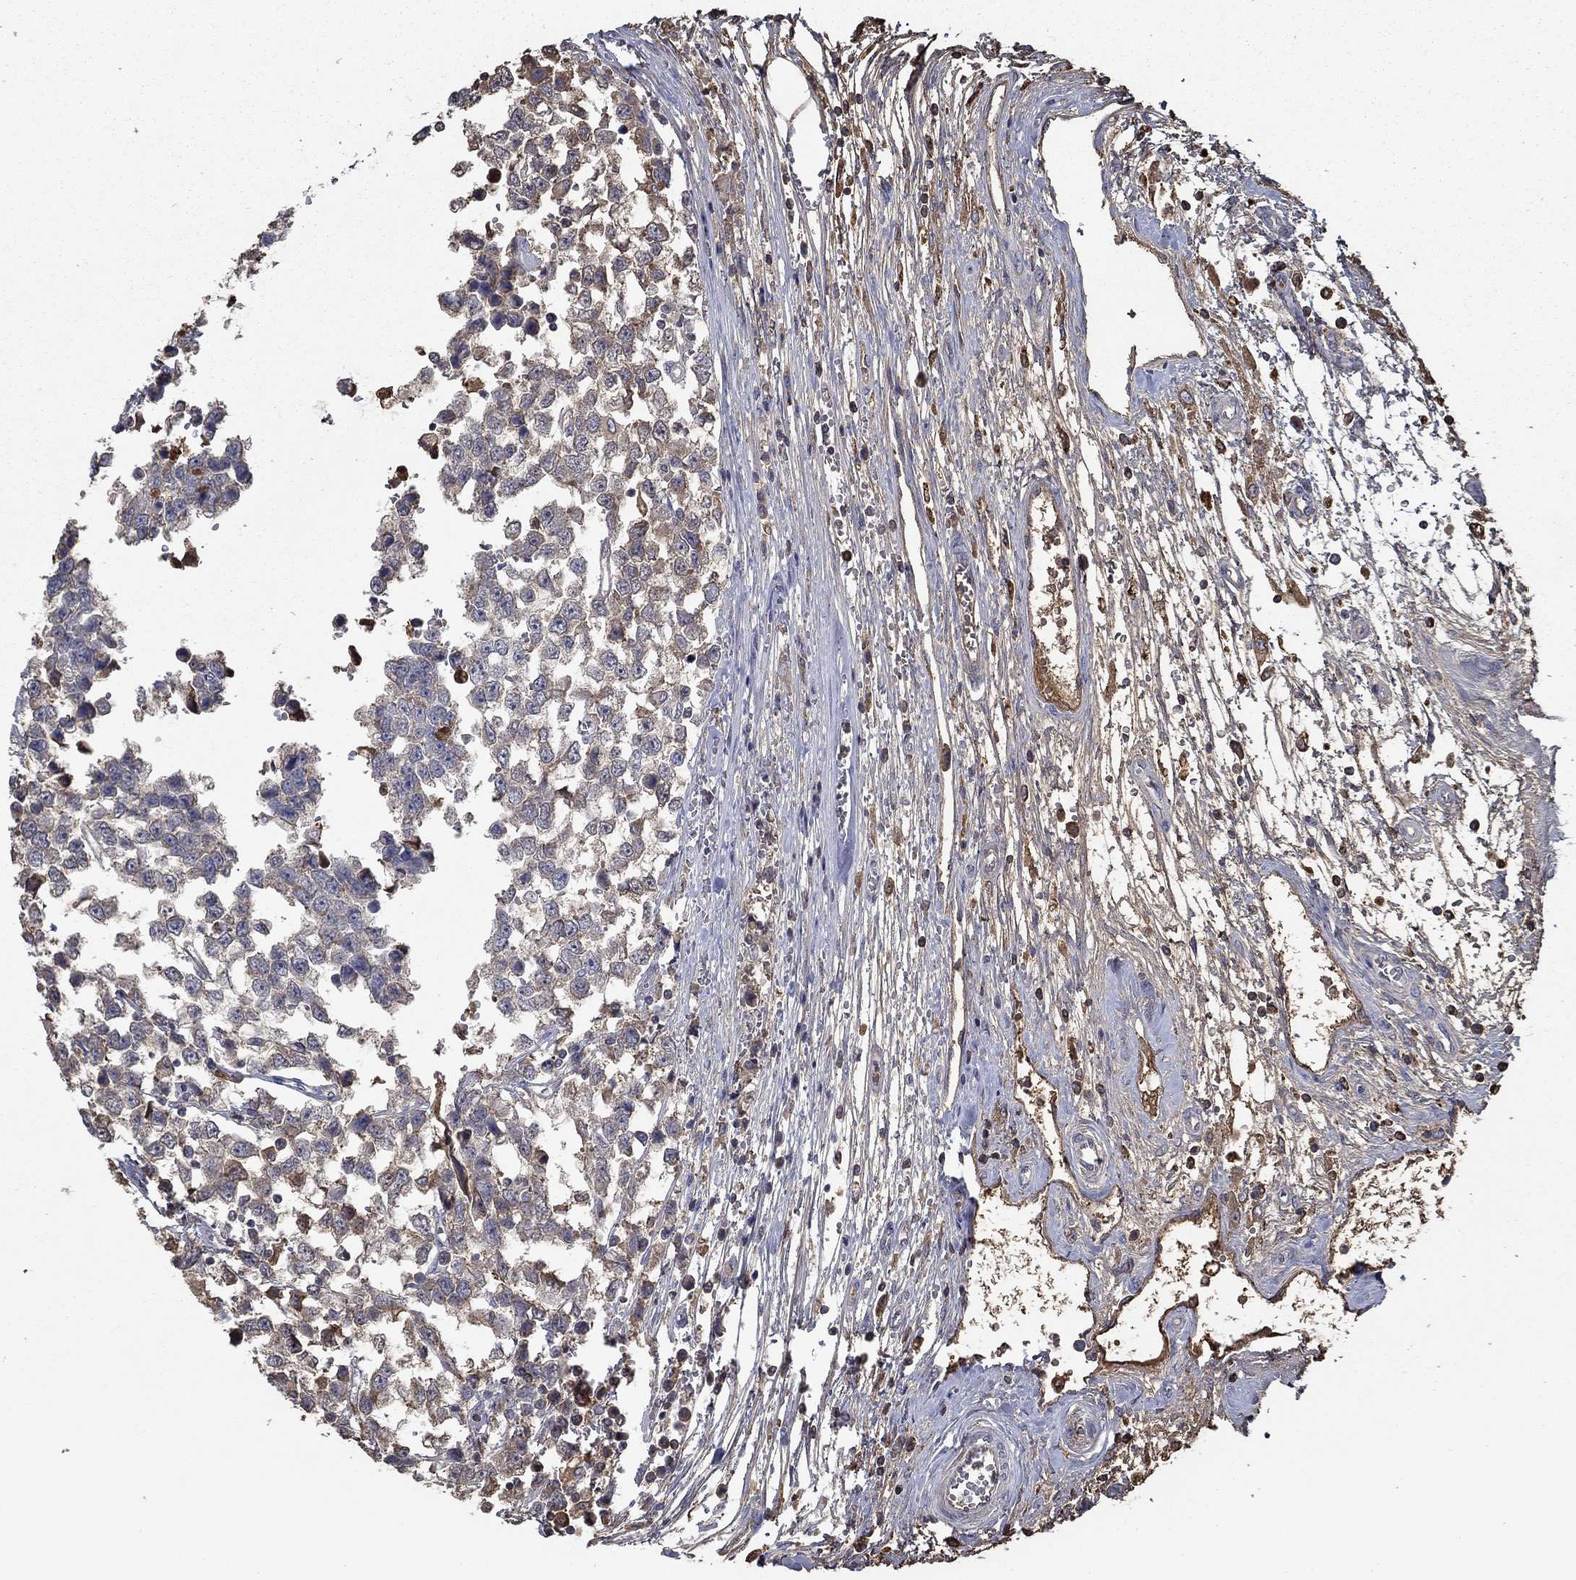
{"staining": {"intensity": "weak", "quantity": "<25%", "location": "cytoplasmic/membranous"}, "tissue": "testis cancer", "cell_type": "Tumor cells", "image_type": "cancer", "snomed": [{"axis": "morphology", "description": "Normal tissue, NOS"}, {"axis": "morphology", "description": "Seminoma, NOS"}, {"axis": "topography", "description": "Testis"}, {"axis": "topography", "description": "Epididymis"}], "caption": "The micrograph demonstrates no significant positivity in tumor cells of testis cancer.", "gene": "IL10", "patient": {"sex": "male", "age": 34}}